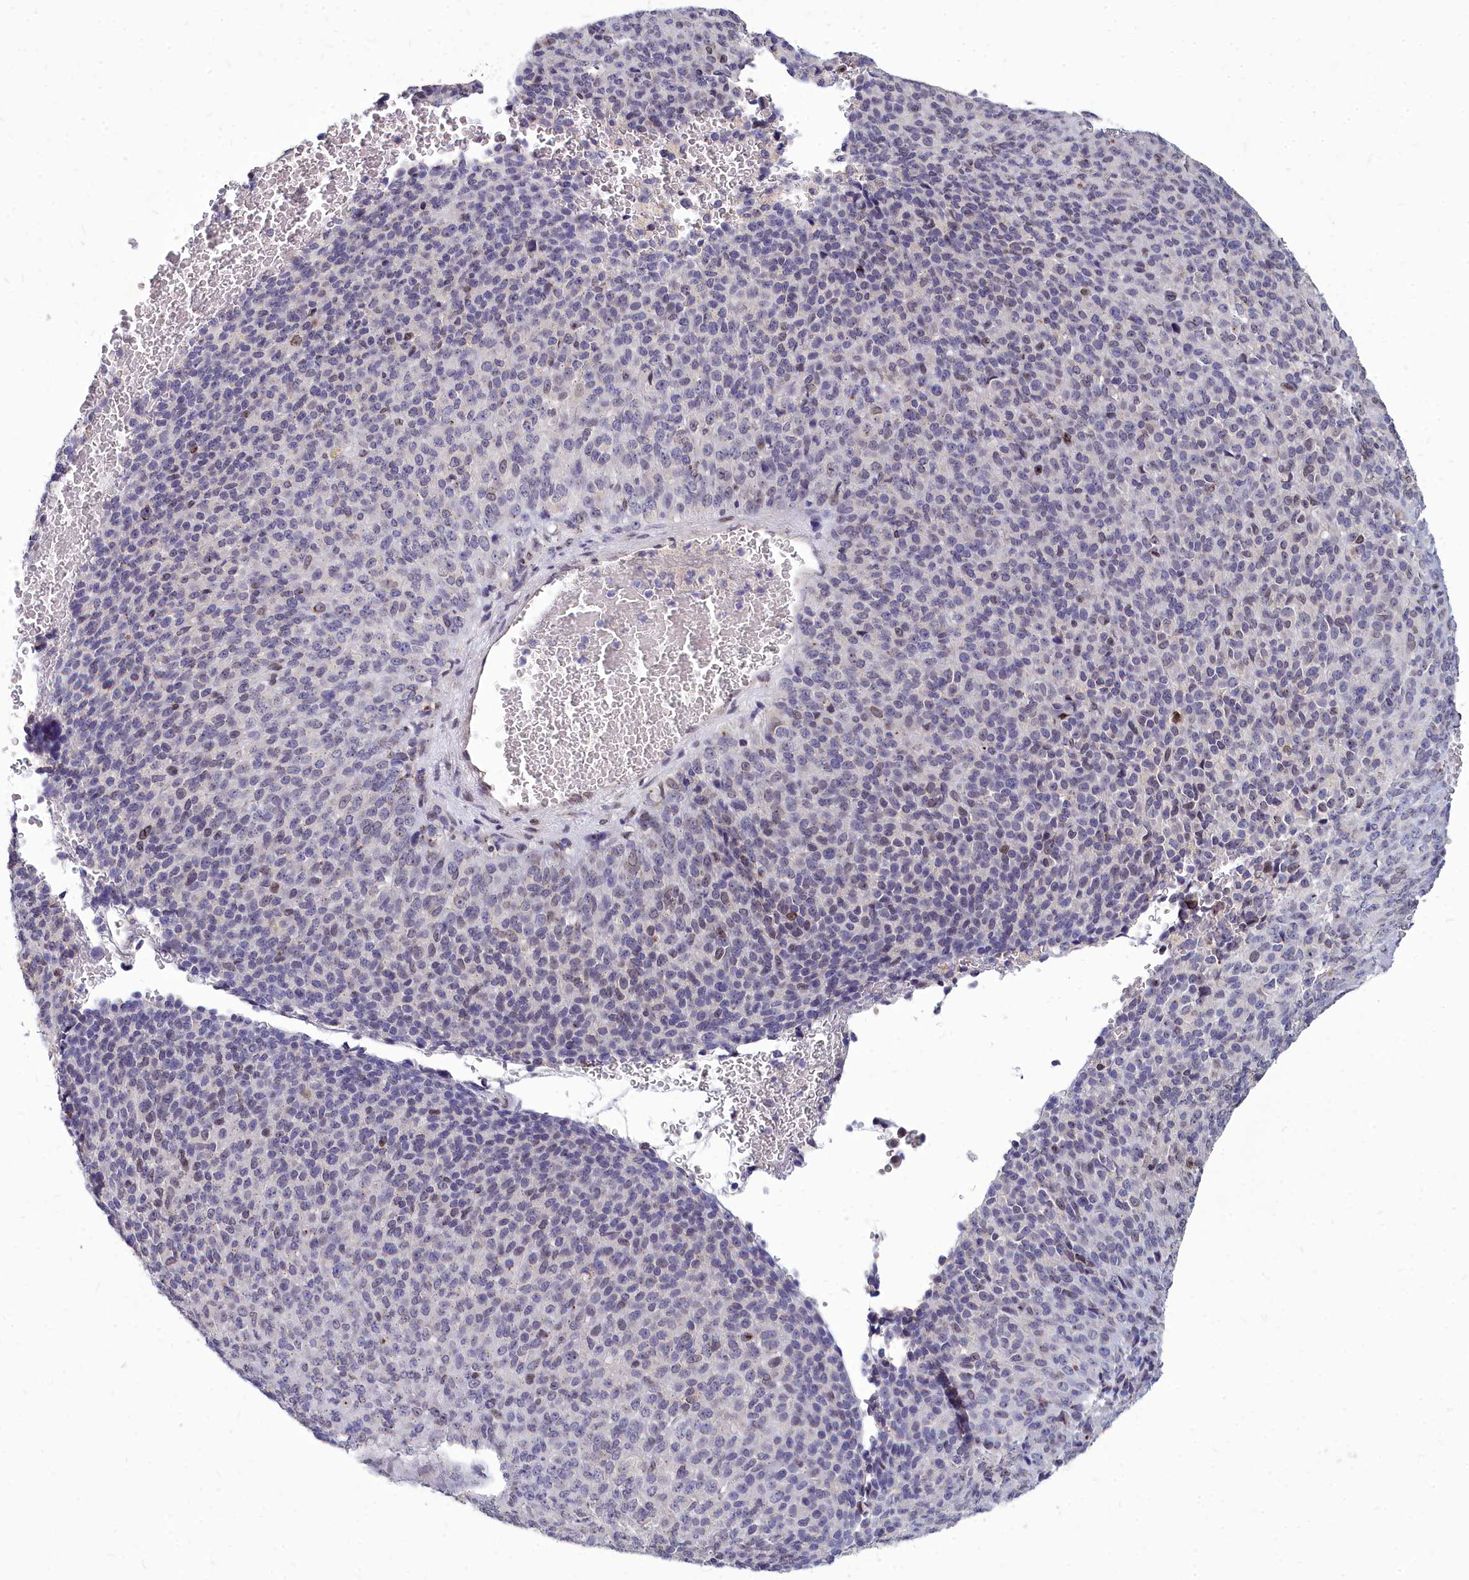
{"staining": {"intensity": "weak", "quantity": "25%-75%", "location": "nuclear"}, "tissue": "melanoma", "cell_type": "Tumor cells", "image_type": "cancer", "snomed": [{"axis": "morphology", "description": "Malignant melanoma, Metastatic site"}, {"axis": "topography", "description": "Brain"}], "caption": "This is an image of IHC staining of malignant melanoma (metastatic site), which shows weak expression in the nuclear of tumor cells.", "gene": "NOXA1", "patient": {"sex": "female", "age": 56}}